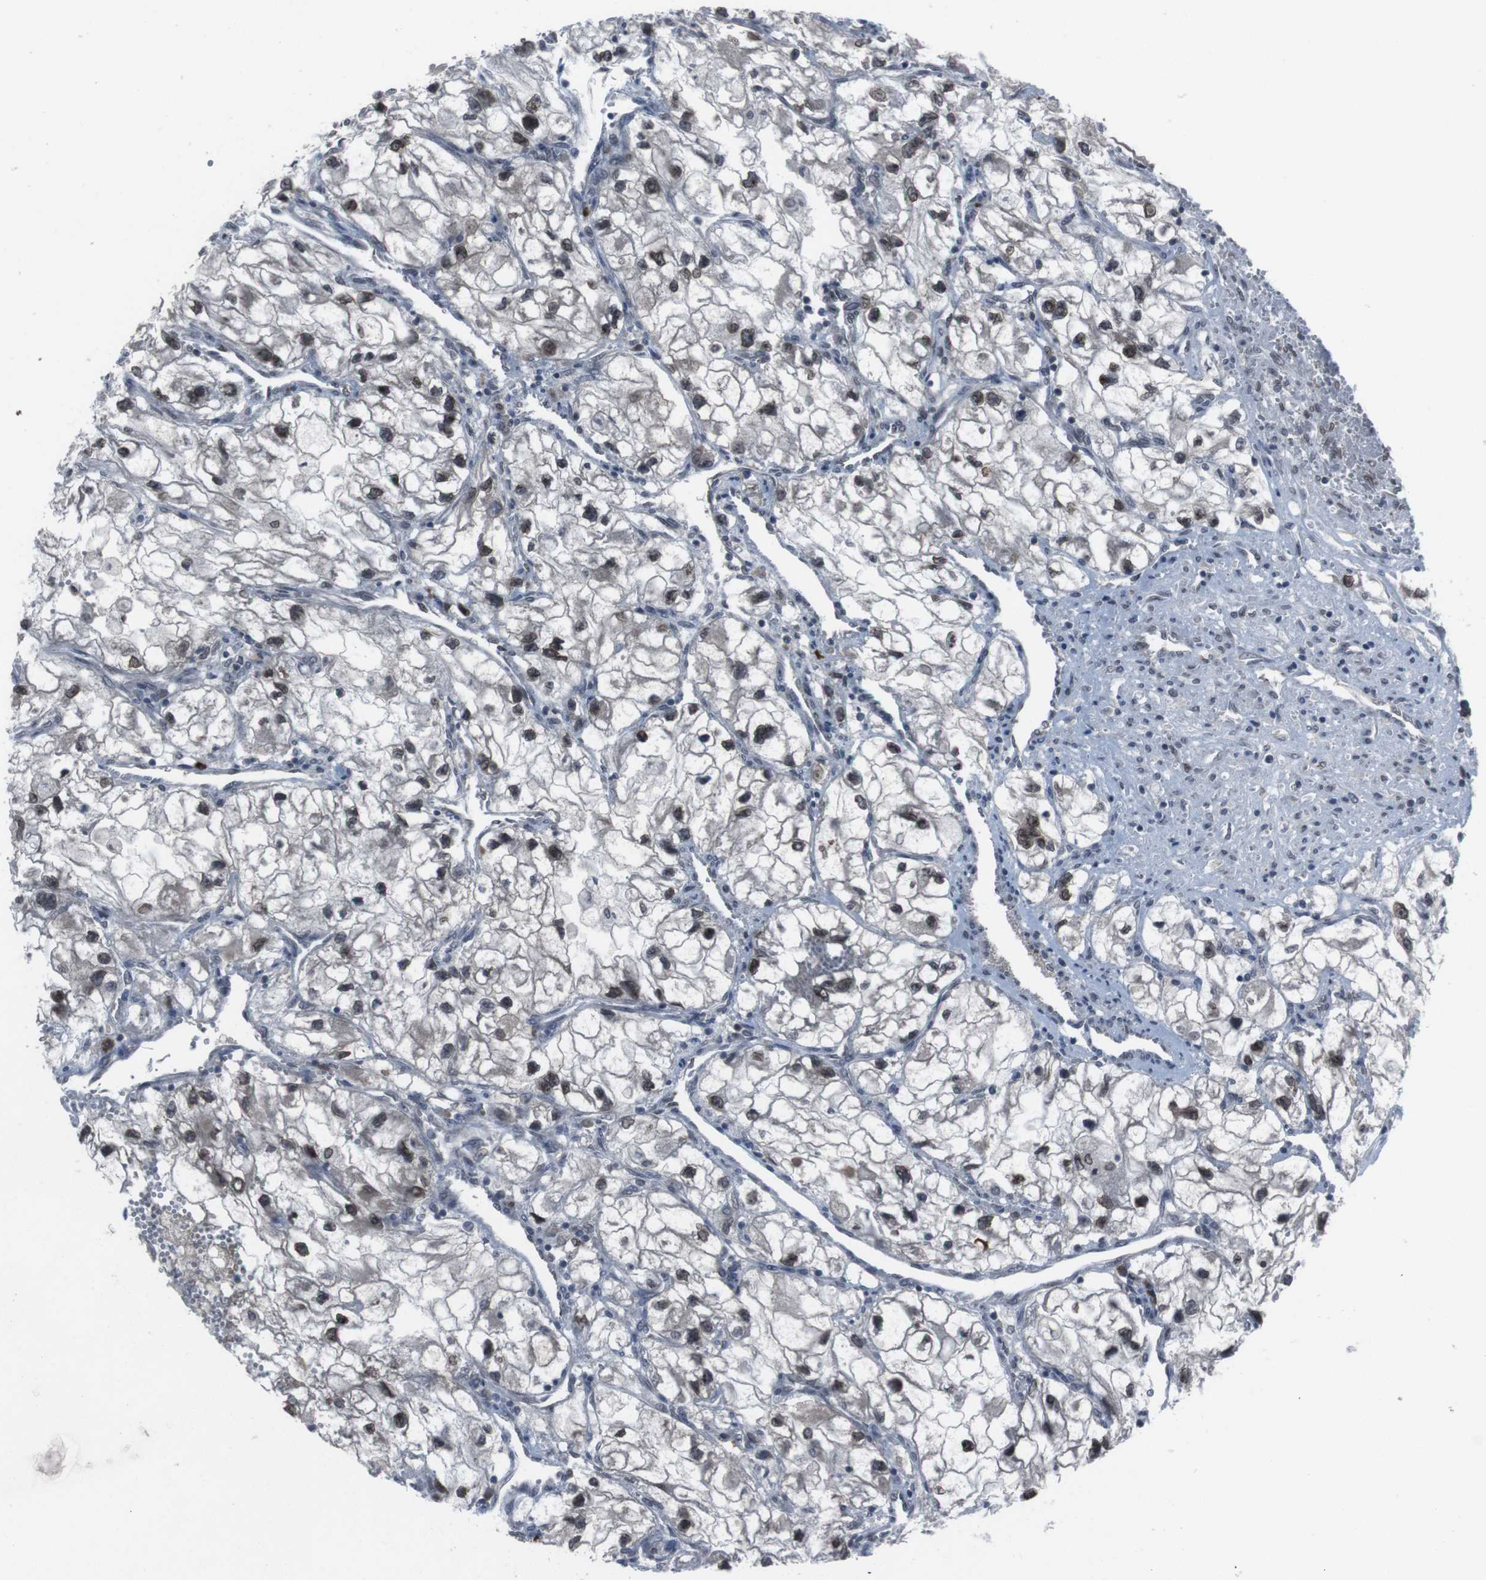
{"staining": {"intensity": "moderate", "quantity": ">75%", "location": "nuclear"}, "tissue": "renal cancer", "cell_type": "Tumor cells", "image_type": "cancer", "snomed": [{"axis": "morphology", "description": "Adenocarcinoma, NOS"}, {"axis": "topography", "description": "Kidney"}], "caption": "Immunohistochemical staining of human adenocarcinoma (renal) demonstrates moderate nuclear protein expression in about >75% of tumor cells. (IHC, brightfield microscopy, high magnification).", "gene": "SS18L1", "patient": {"sex": "female", "age": 70}}